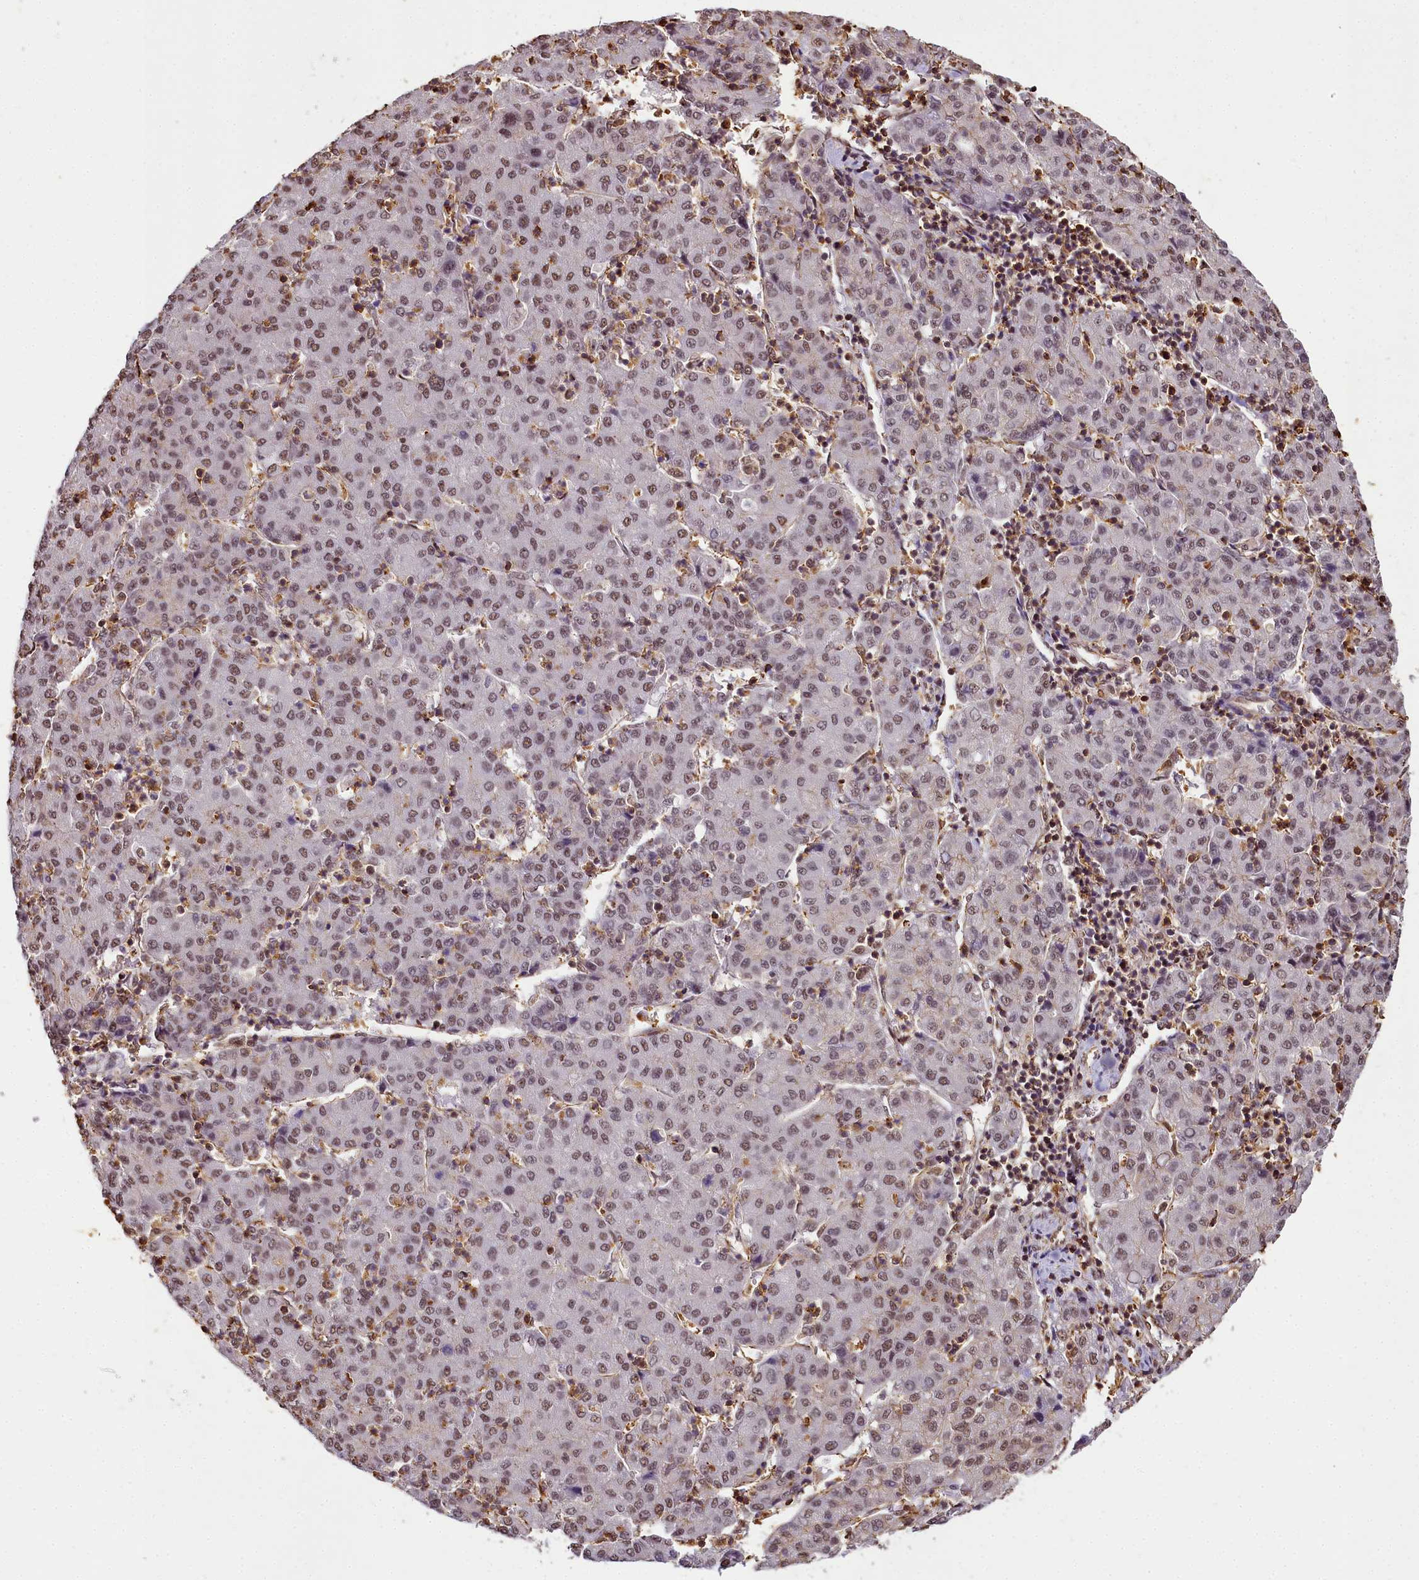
{"staining": {"intensity": "moderate", "quantity": "25%-75%", "location": "nuclear"}, "tissue": "liver cancer", "cell_type": "Tumor cells", "image_type": "cancer", "snomed": [{"axis": "morphology", "description": "Carcinoma, Hepatocellular, NOS"}, {"axis": "topography", "description": "Liver"}], "caption": "IHC micrograph of liver cancer stained for a protein (brown), which reveals medium levels of moderate nuclear staining in approximately 25%-75% of tumor cells.", "gene": "PPP4C", "patient": {"sex": "male", "age": 65}}